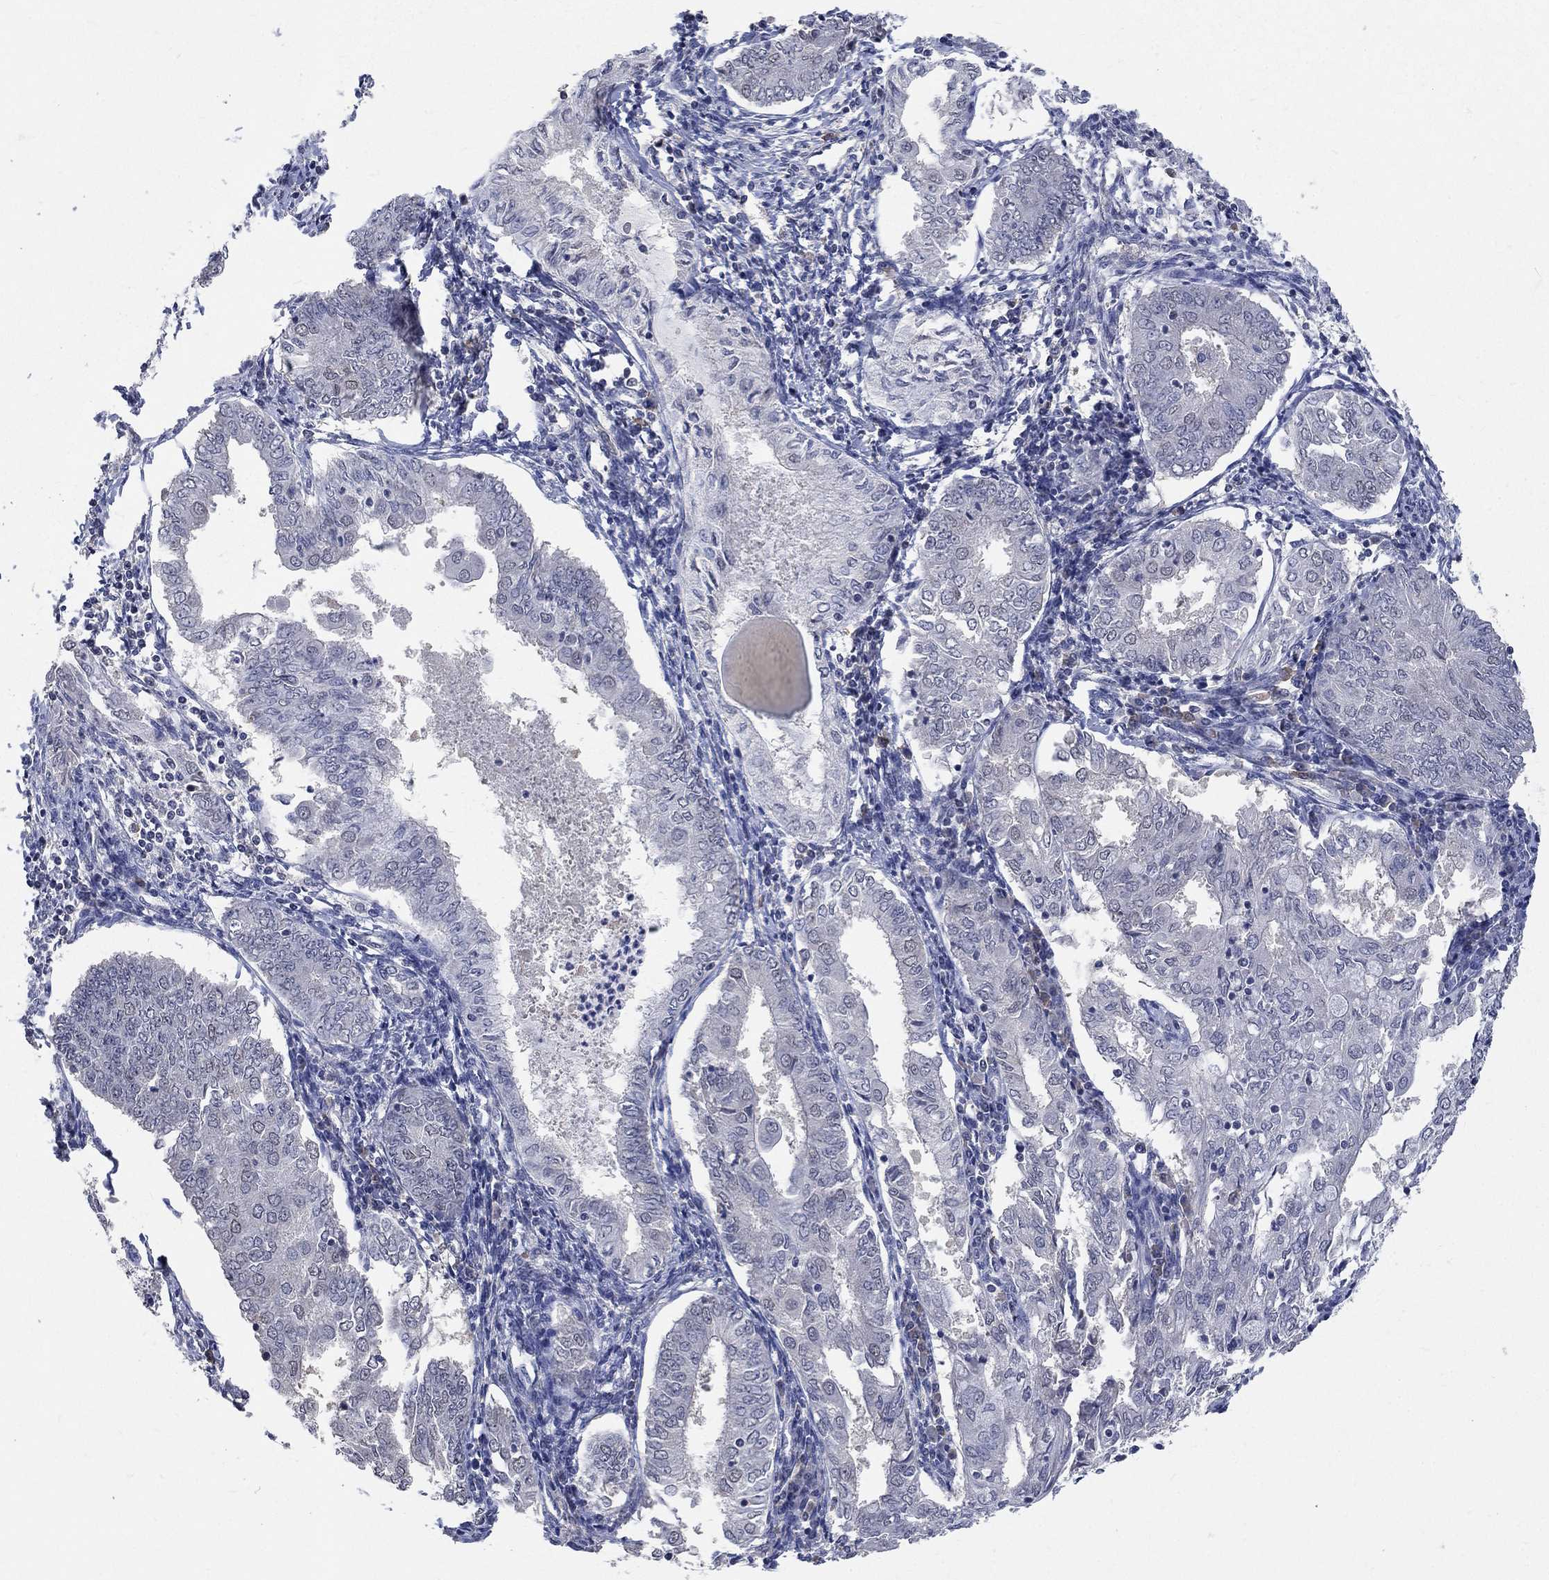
{"staining": {"intensity": "negative", "quantity": "none", "location": "none"}, "tissue": "endometrial cancer", "cell_type": "Tumor cells", "image_type": "cancer", "snomed": [{"axis": "morphology", "description": "Adenocarcinoma, NOS"}, {"axis": "topography", "description": "Endometrium"}], "caption": "Tumor cells are negative for protein expression in human endometrial cancer.", "gene": "ZBTB18", "patient": {"sex": "female", "age": 68}}